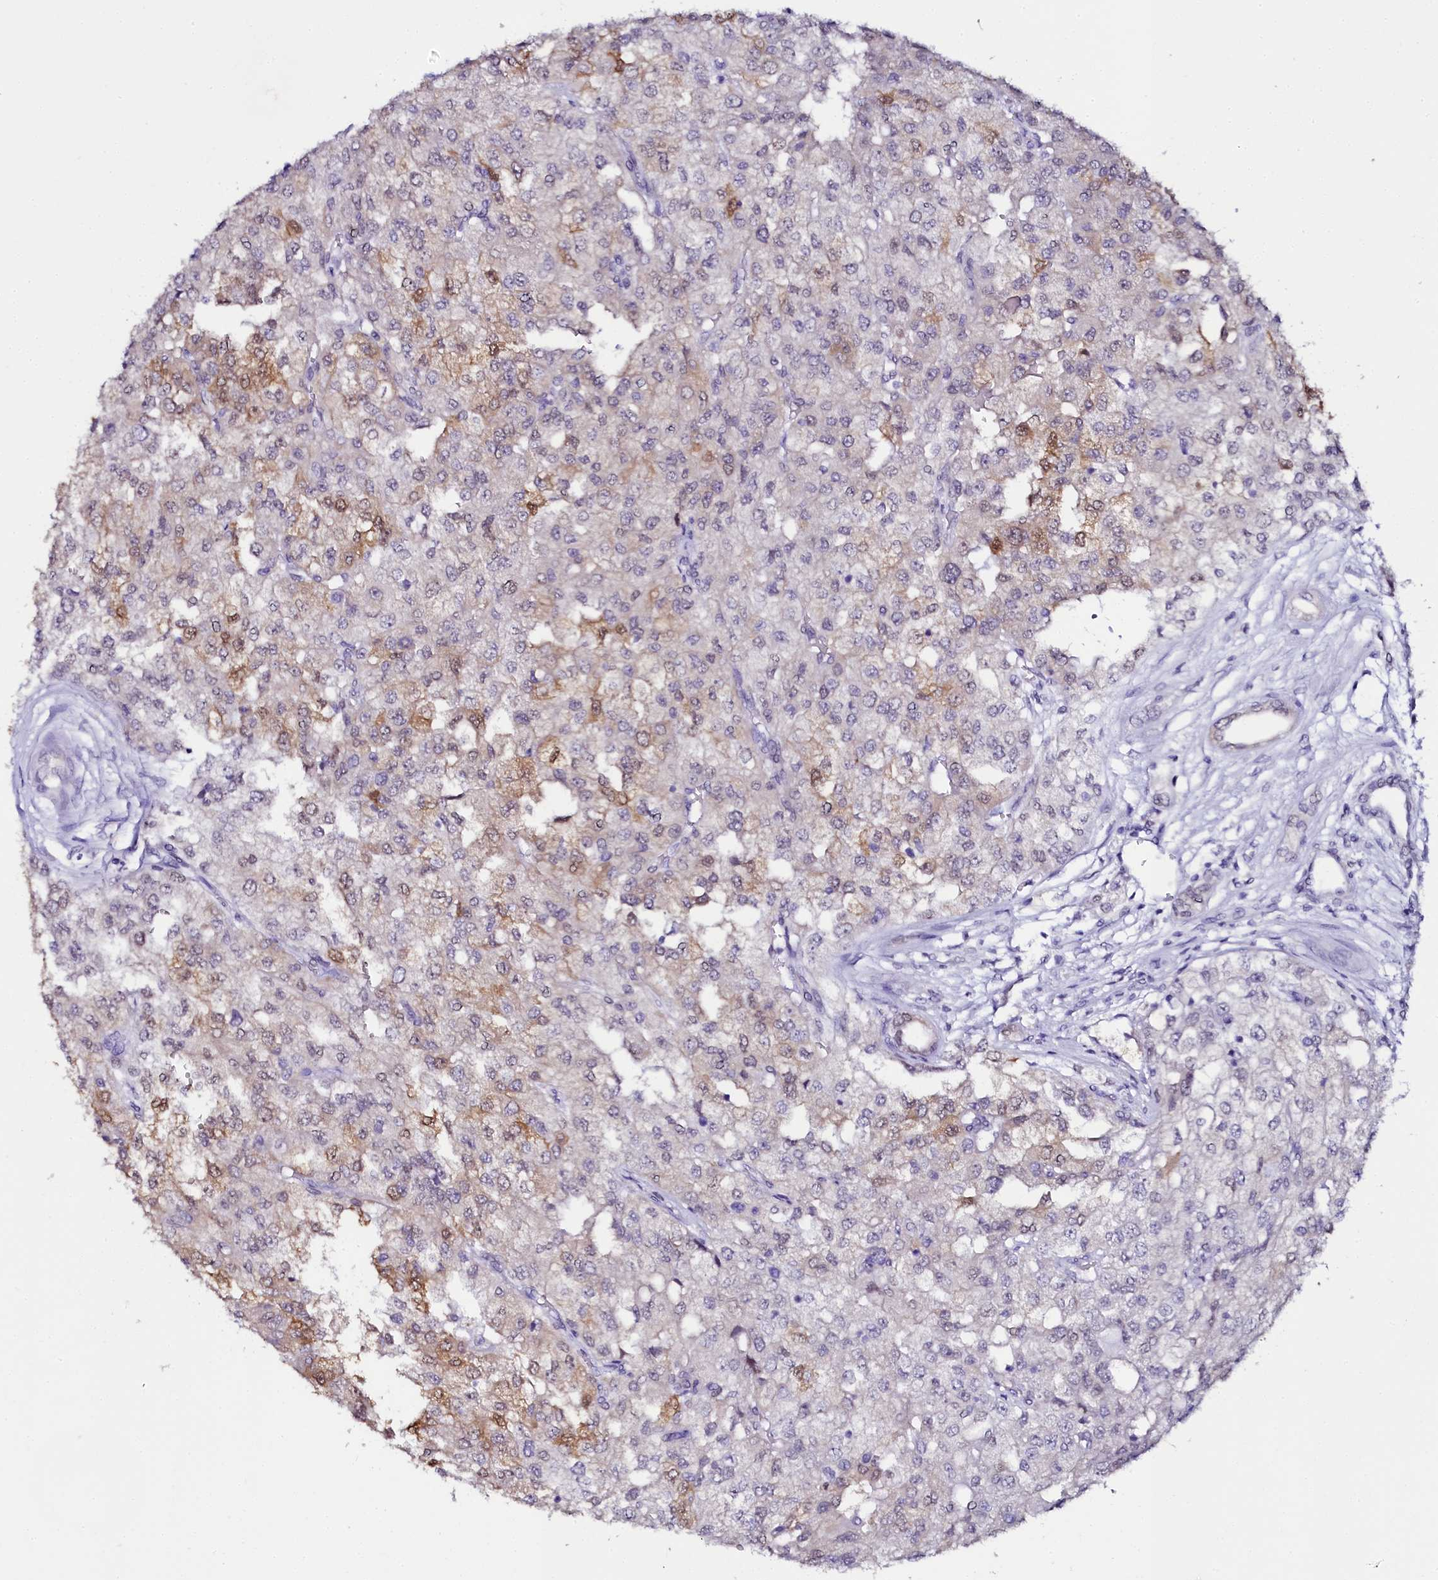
{"staining": {"intensity": "moderate", "quantity": "<25%", "location": "cytoplasmic/membranous"}, "tissue": "renal cancer", "cell_type": "Tumor cells", "image_type": "cancer", "snomed": [{"axis": "morphology", "description": "Adenocarcinoma, NOS"}, {"axis": "topography", "description": "Kidney"}], "caption": "Adenocarcinoma (renal) stained with immunohistochemistry (IHC) displays moderate cytoplasmic/membranous staining in approximately <25% of tumor cells.", "gene": "SORD", "patient": {"sex": "female", "age": 54}}